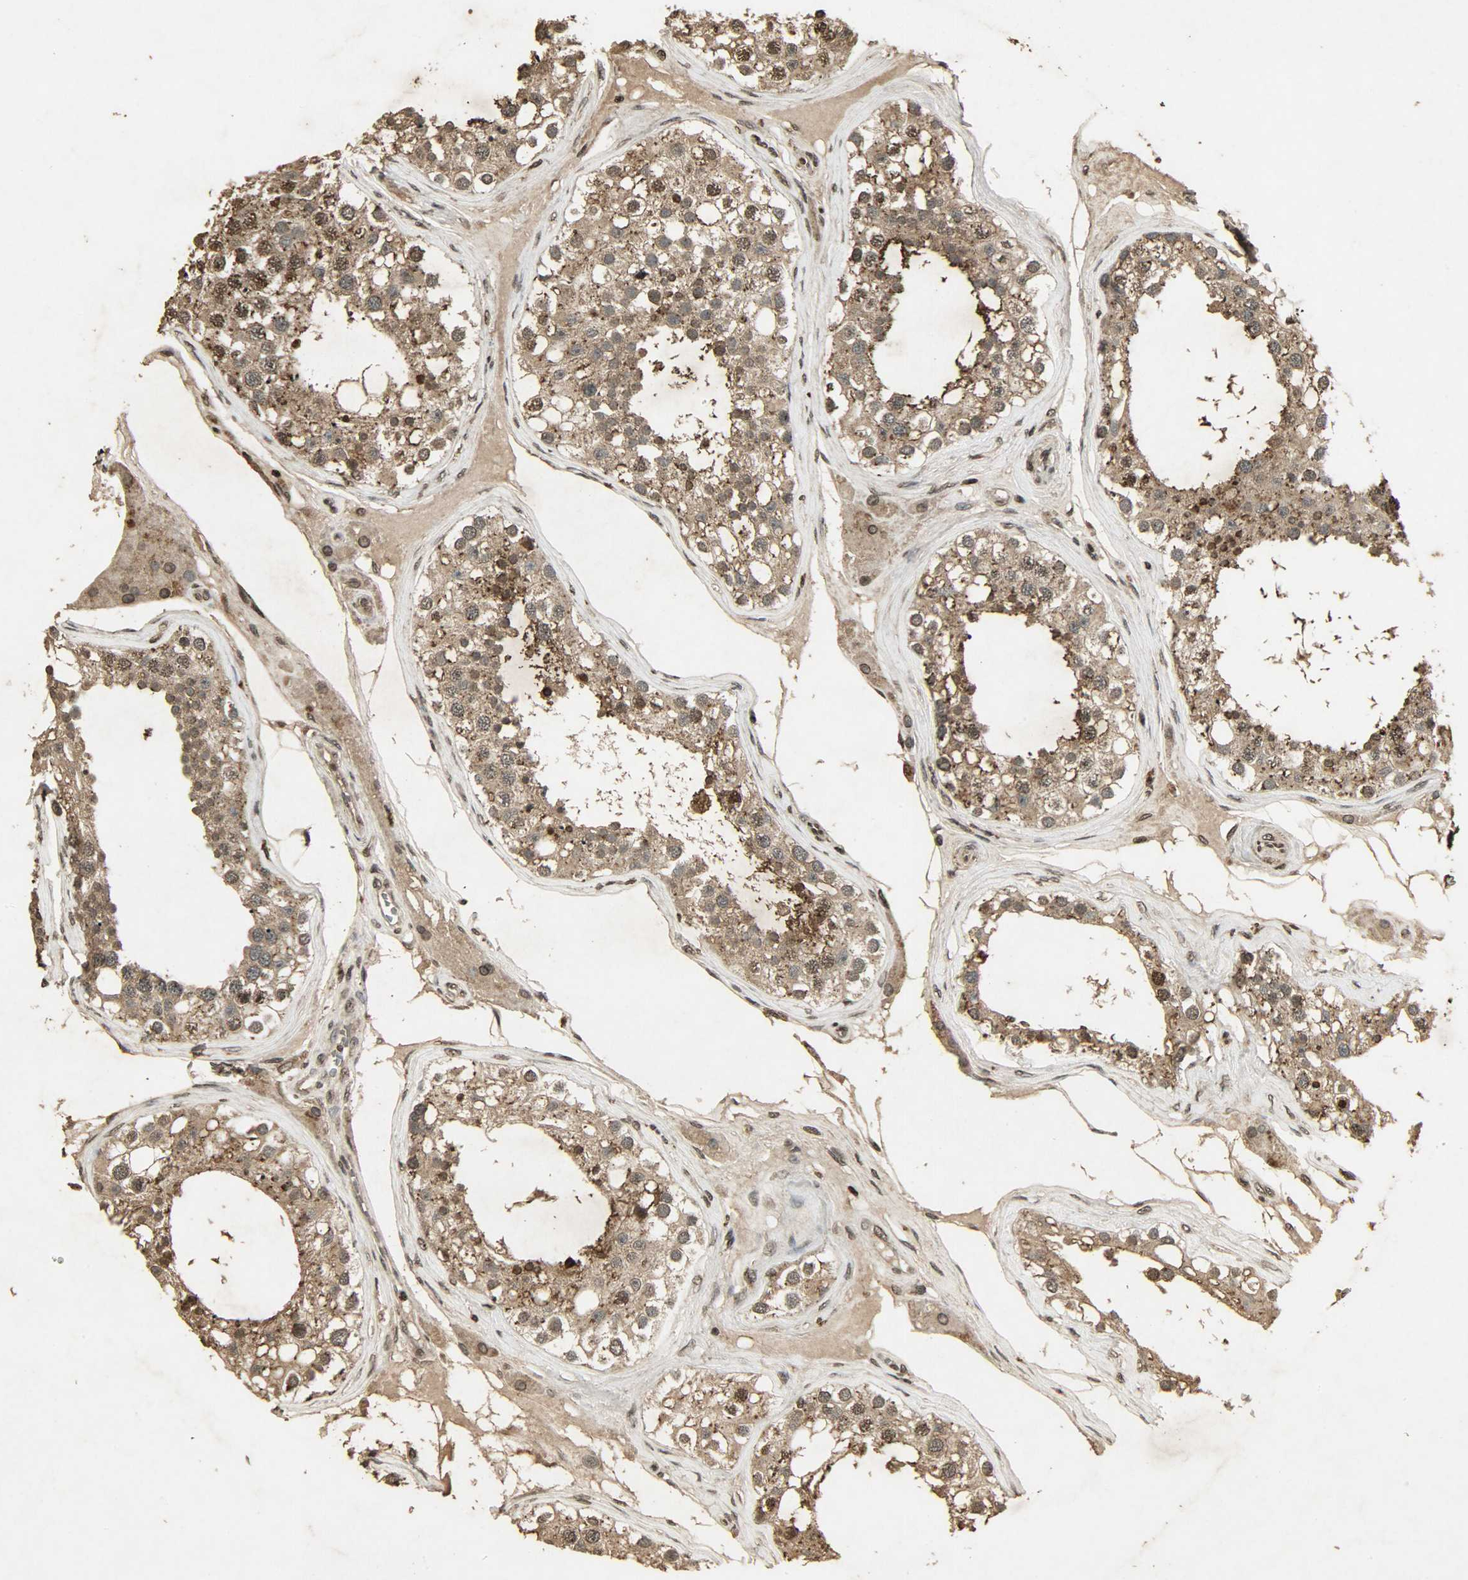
{"staining": {"intensity": "moderate", "quantity": ">75%", "location": "cytoplasmic/membranous,nuclear"}, "tissue": "testis", "cell_type": "Cells in seminiferous ducts", "image_type": "normal", "snomed": [{"axis": "morphology", "description": "Normal tissue, NOS"}, {"axis": "topography", "description": "Testis"}], "caption": "Testis was stained to show a protein in brown. There is medium levels of moderate cytoplasmic/membranous,nuclear expression in approximately >75% of cells in seminiferous ducts.", "gene": "PPP3R1", "patient": {"sex": "male", "age": 68}}